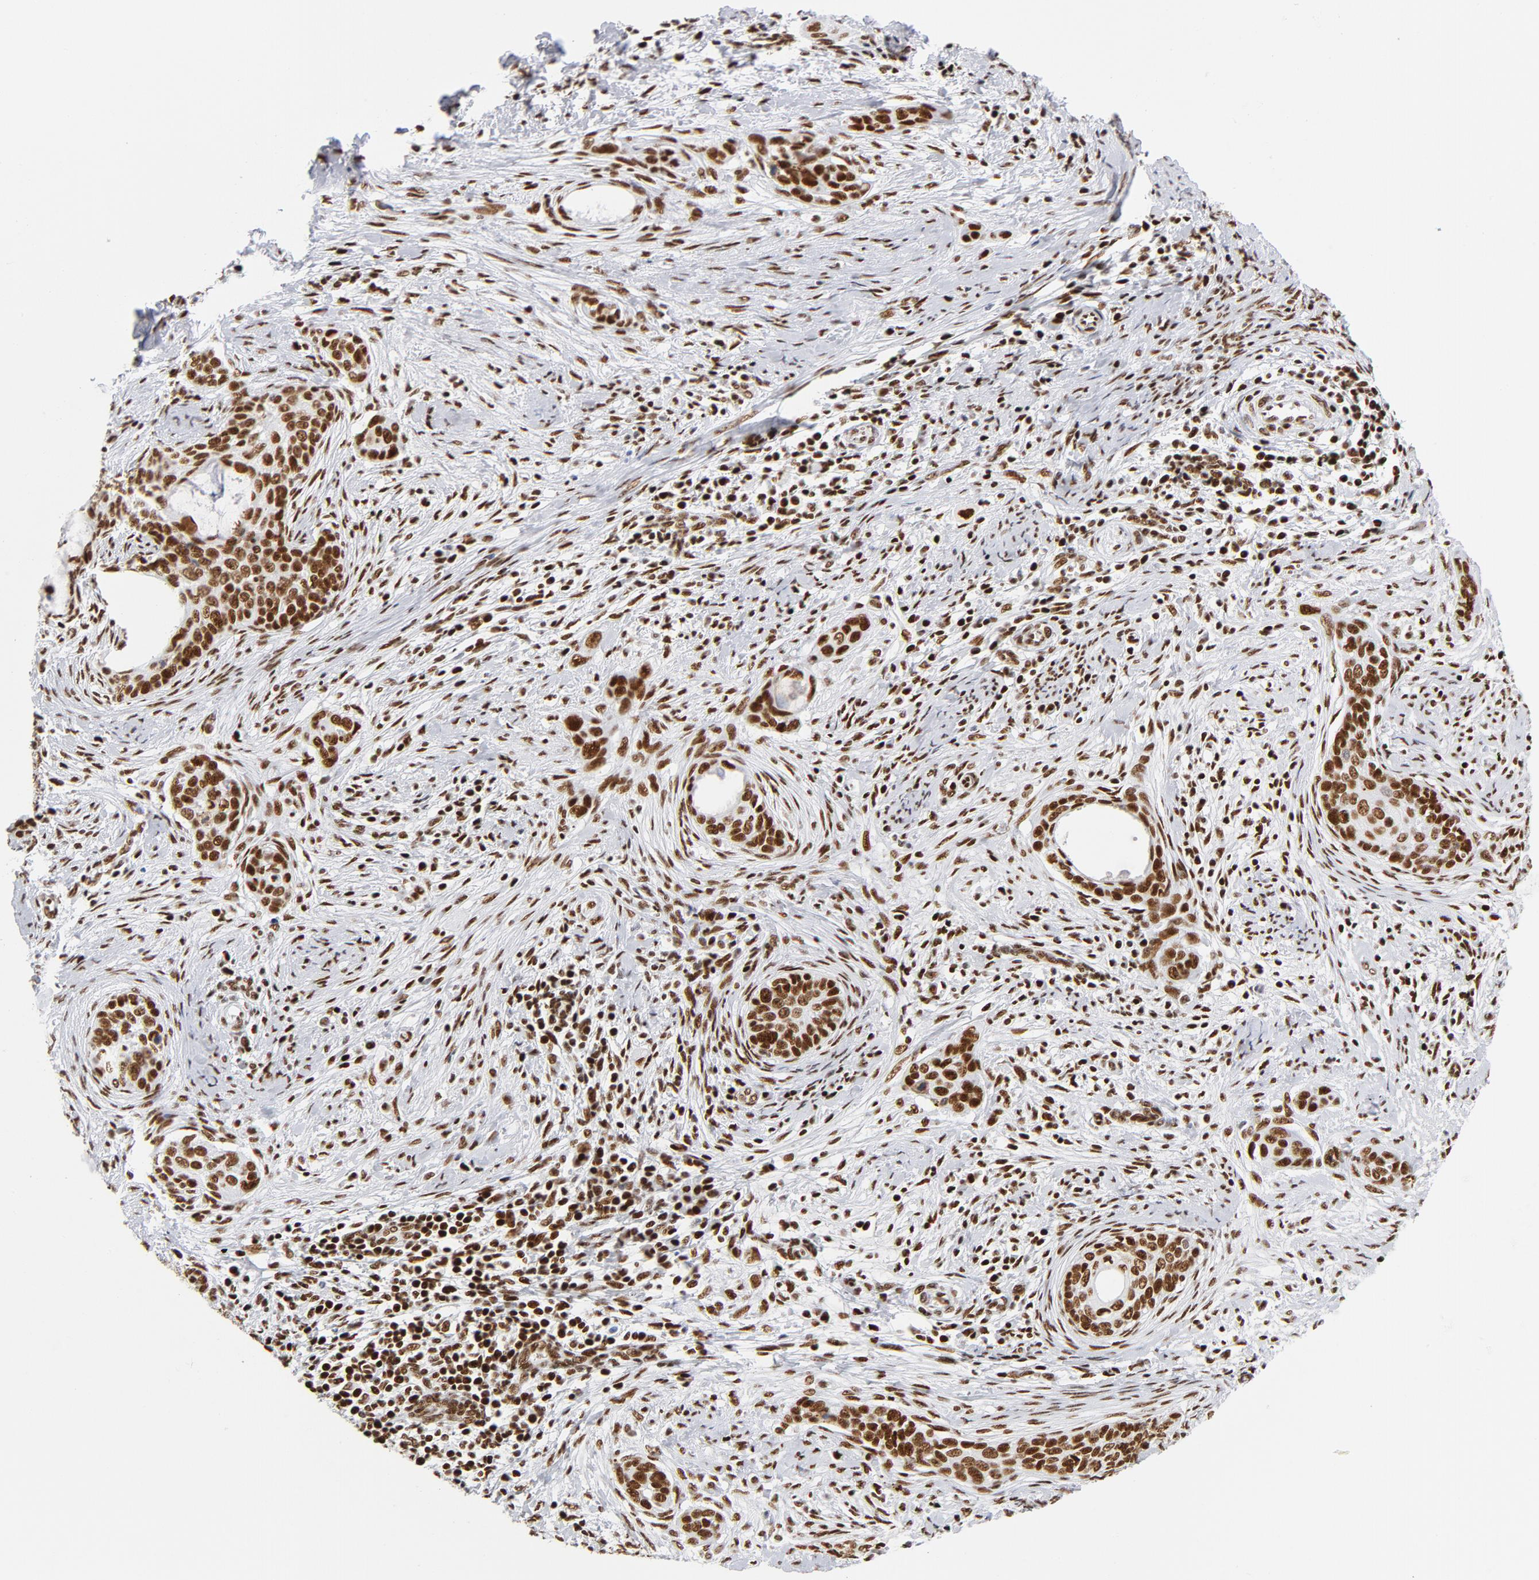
{"staining": {"intensity": "strong", "quantity": ">75%", "location": "nuclear"}, "tissue": "cervical cancer", "cell_type": "Tumor cells", "image_type": "cancer", "snomed": [{"axis": "morphology", "description": "Squamous cell carcinoma, NOS"}, {"axis": "topography", "description": "Cervix"}], "caption": "Immunohistochemical staining of cervical cancer exhibits high levels of strong nuclear positivity in approximately >75% of tumor cells.", "gene": "XRCC5", "patient": {"sex": "female", "age": 33}}